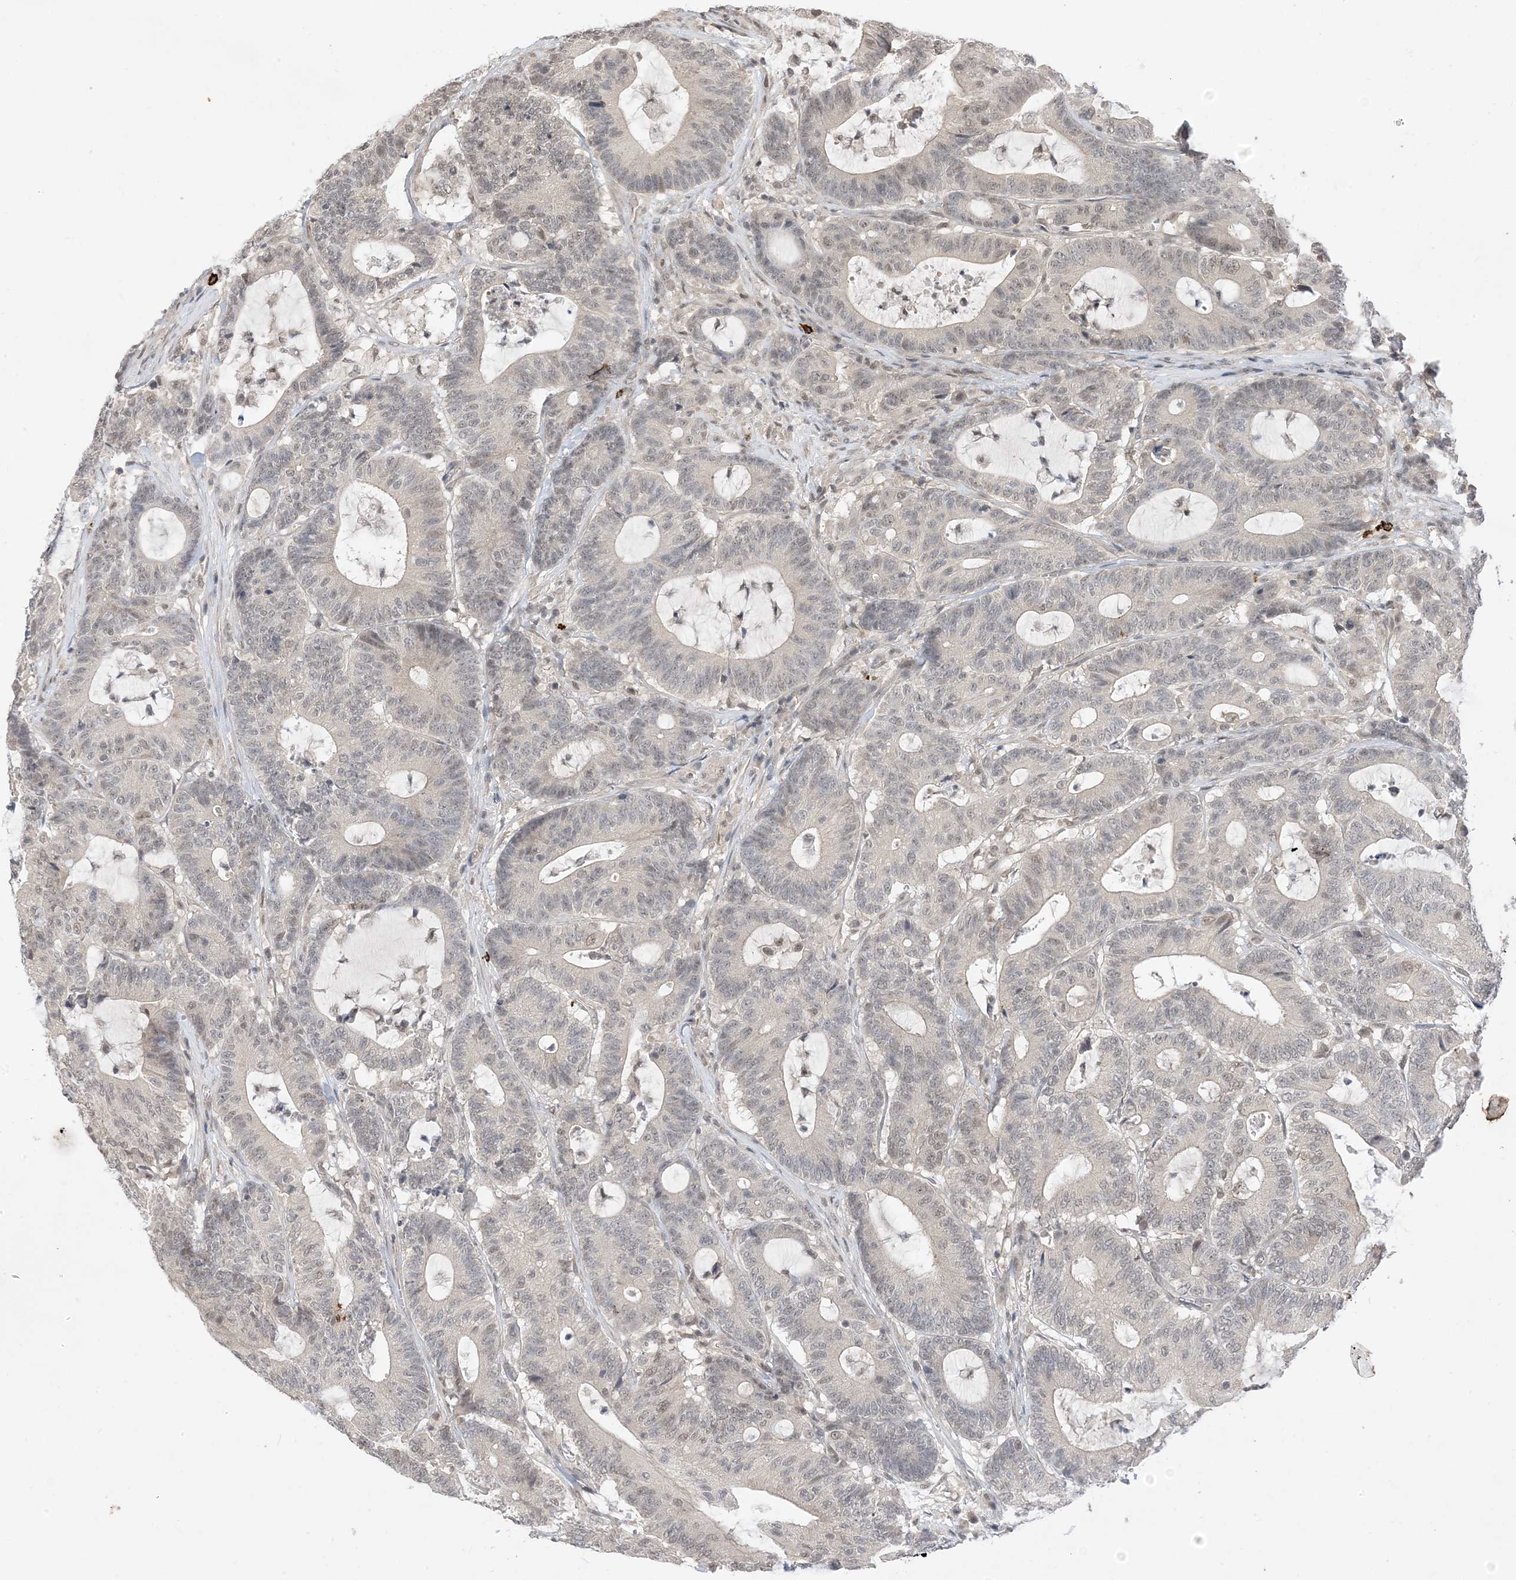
{"staining": {"intensity": "weak", "quantity": "<25%", "location": "nuclear"}, "tissue": "colorectal cancer", "cell_type": "Tumor cells", "image_type": "cancer", "snomed": [{"axis": "morphology", "description": "Adenocarcinoma, NOS"}, {"axis": "topography", "description": "Colon"}], "caption": "An image of human colorectal cancer is negative for staining in tumor cells.", "gene": "RANBP9", "patient": {"sex": "female", "age": 84}}